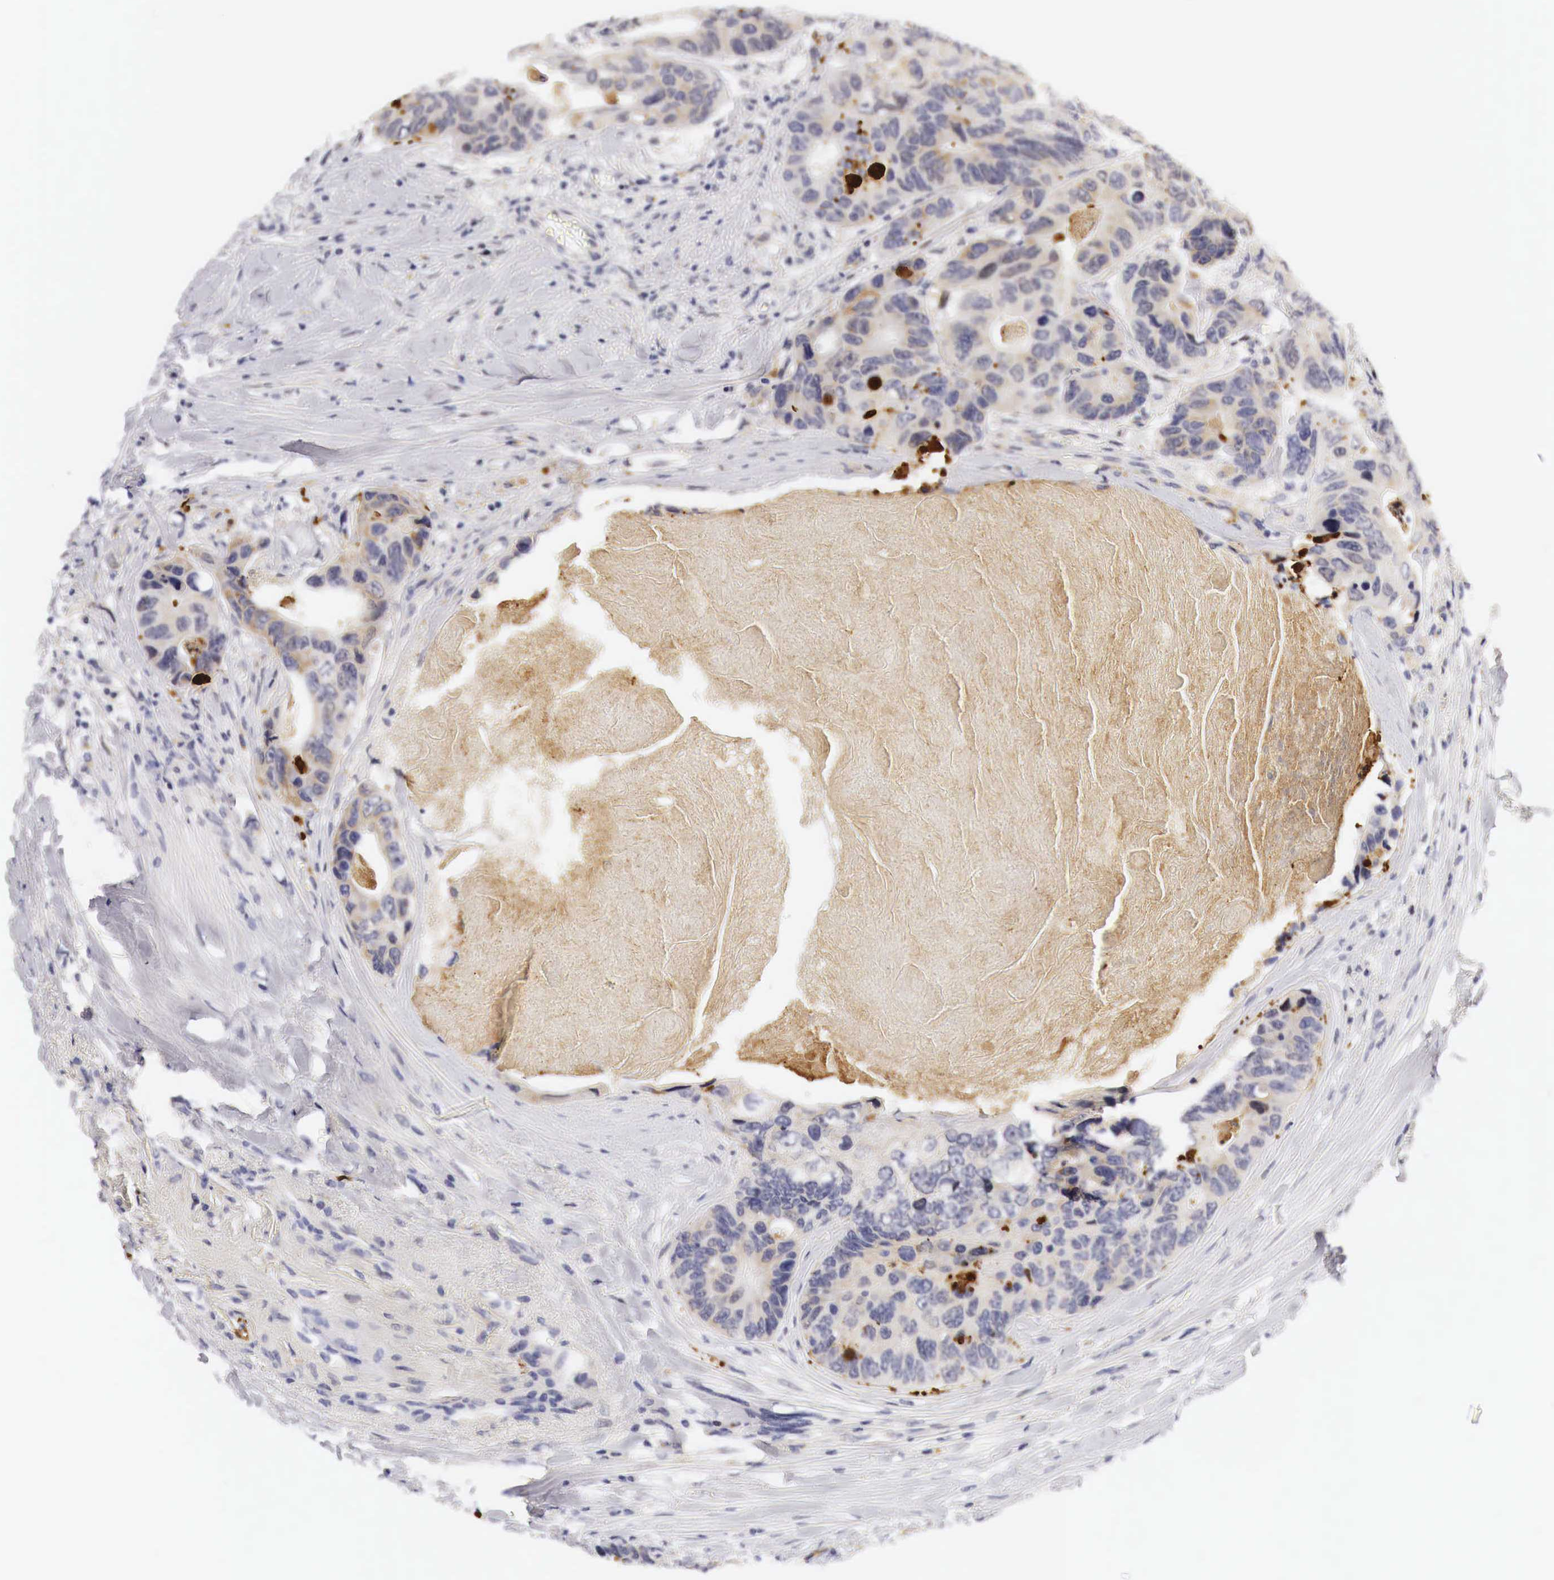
{"staining": {"intensity": "weak", "quantity": "25%-75%", "location": "cytoplasmic/membranous"}, "tissue": "colorectal cancer", "cell_type": "Tumor cells", "image_type": "cancer", "snomed": [{"axis": "morphology", "description": "Adenocarcinoma, NOS"}, {"axis": "topography", "description": "Colon"}], "caption": "This is a micrograph of immunohistochemistry staining of colorectal cancer (adenocarcinoma), which shows weak positivity in the cytoplasmic/membranous of tumor cells.", "gene": "CASP3", "patient": {"sex": "female", "age": 86}}